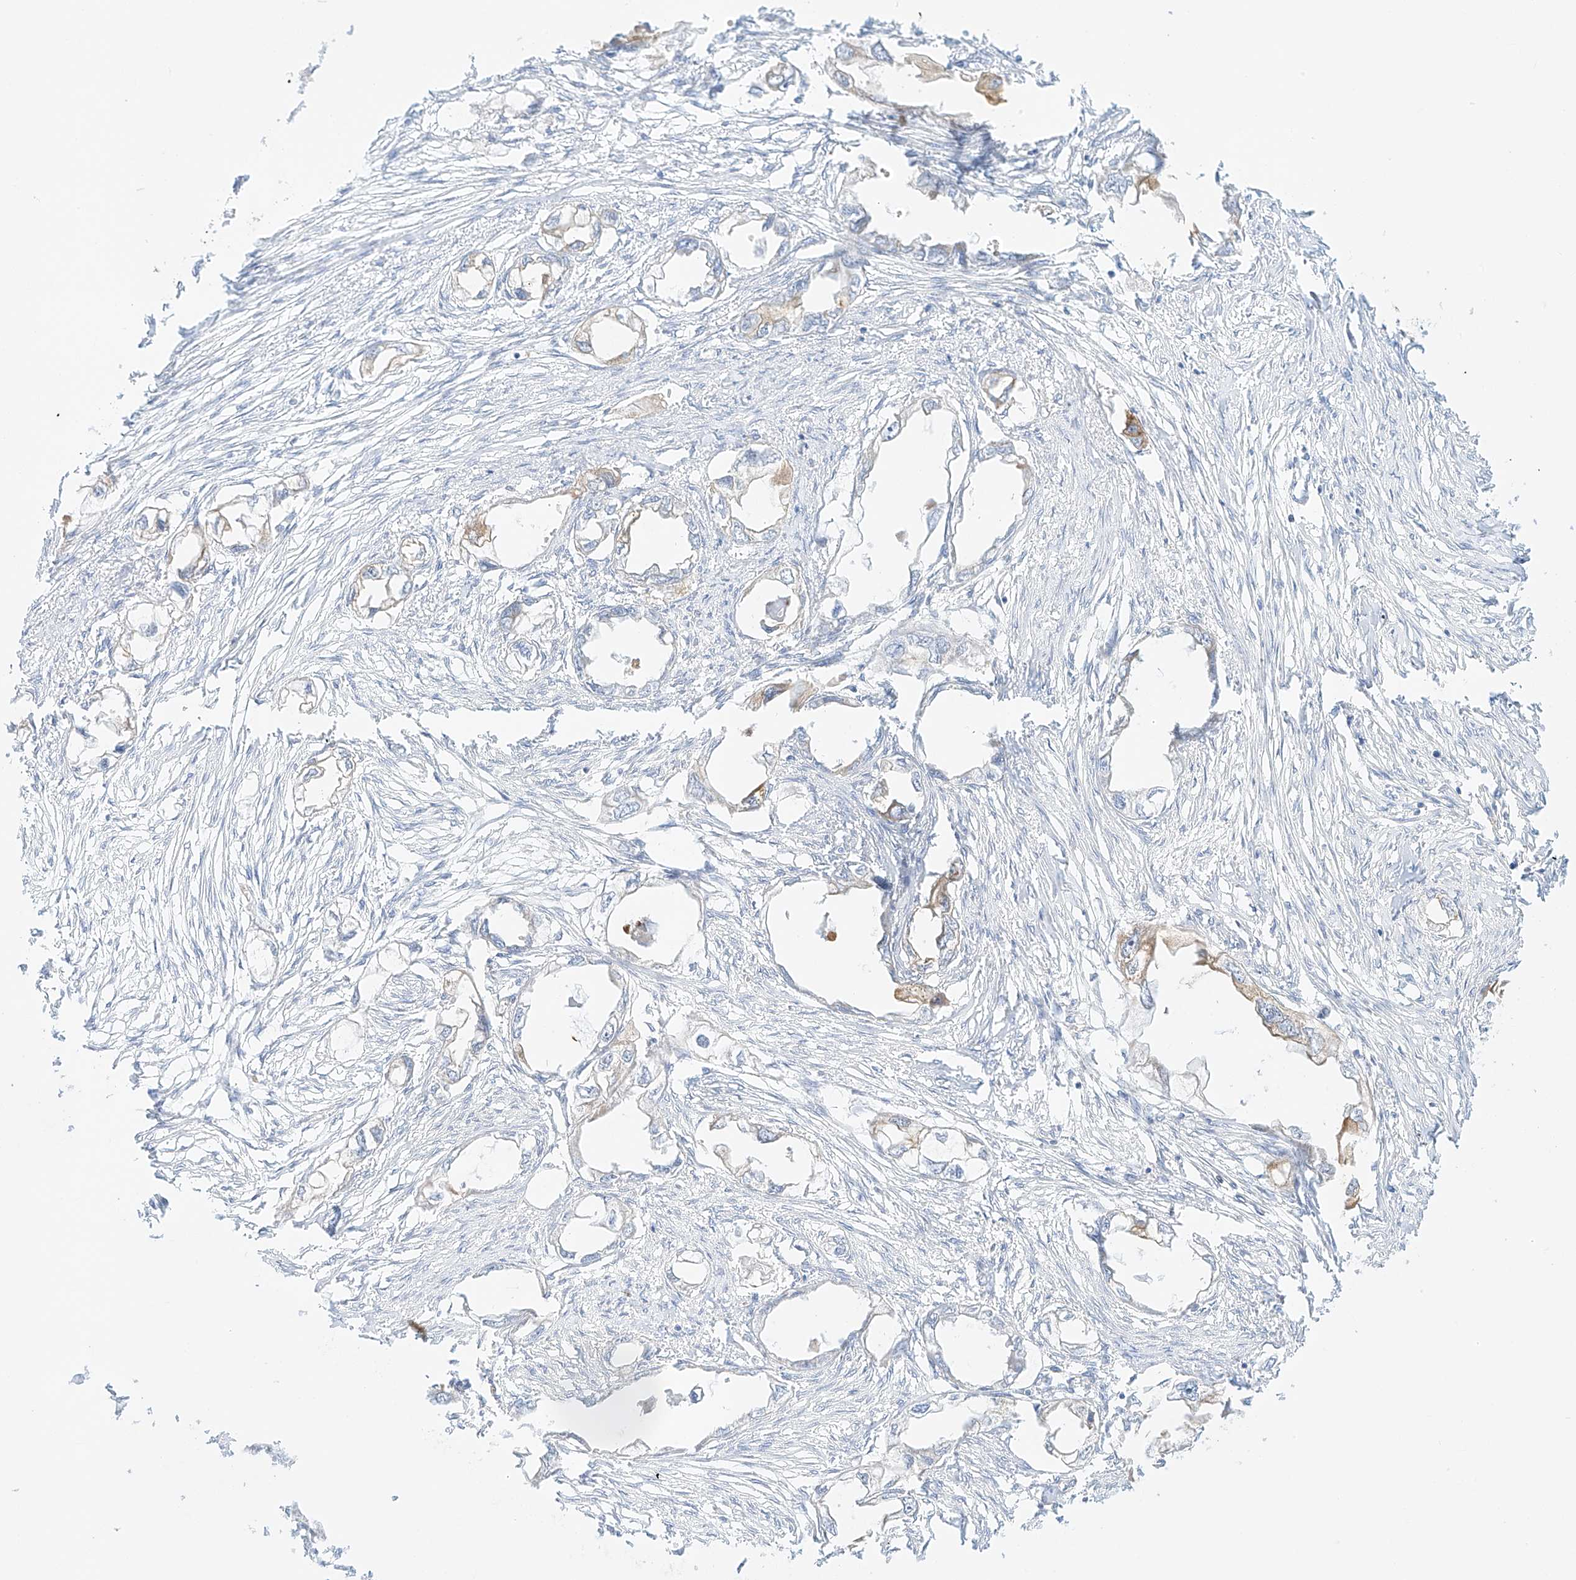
{"staining": {"intensity": "moderate", "quantity": "<25%", "location": "cytoplasmic/membranous"}, "tissue": "endometrial cancer", "cell_type": "Tumor cells", "image_type": "cancer", "snomed": [{"axis": "morphology", "description": "Adenocarcinoma, NOS"}, {"axis": "morphology", "description": "Adenocarcinoma, metastatic, NOS"}, {"axis": "topography", "description": "Adipose tissue"}, {"axis": "topography", "description": "Endometrium"}], "caption": "Immunohistochemistry (DAB) staining of human endometrial metastatic adenocarcinoma exhibits moderate cytoplasmic/membranous protein expression in approximately <25% of tumor cells. The protein is stained brown, and the nuclei are stained in blue (DAB IHC with brightfield microscopy, high magnification).", "gene": "SYTL3", "patient": {"sex": "female", "age": 67}}